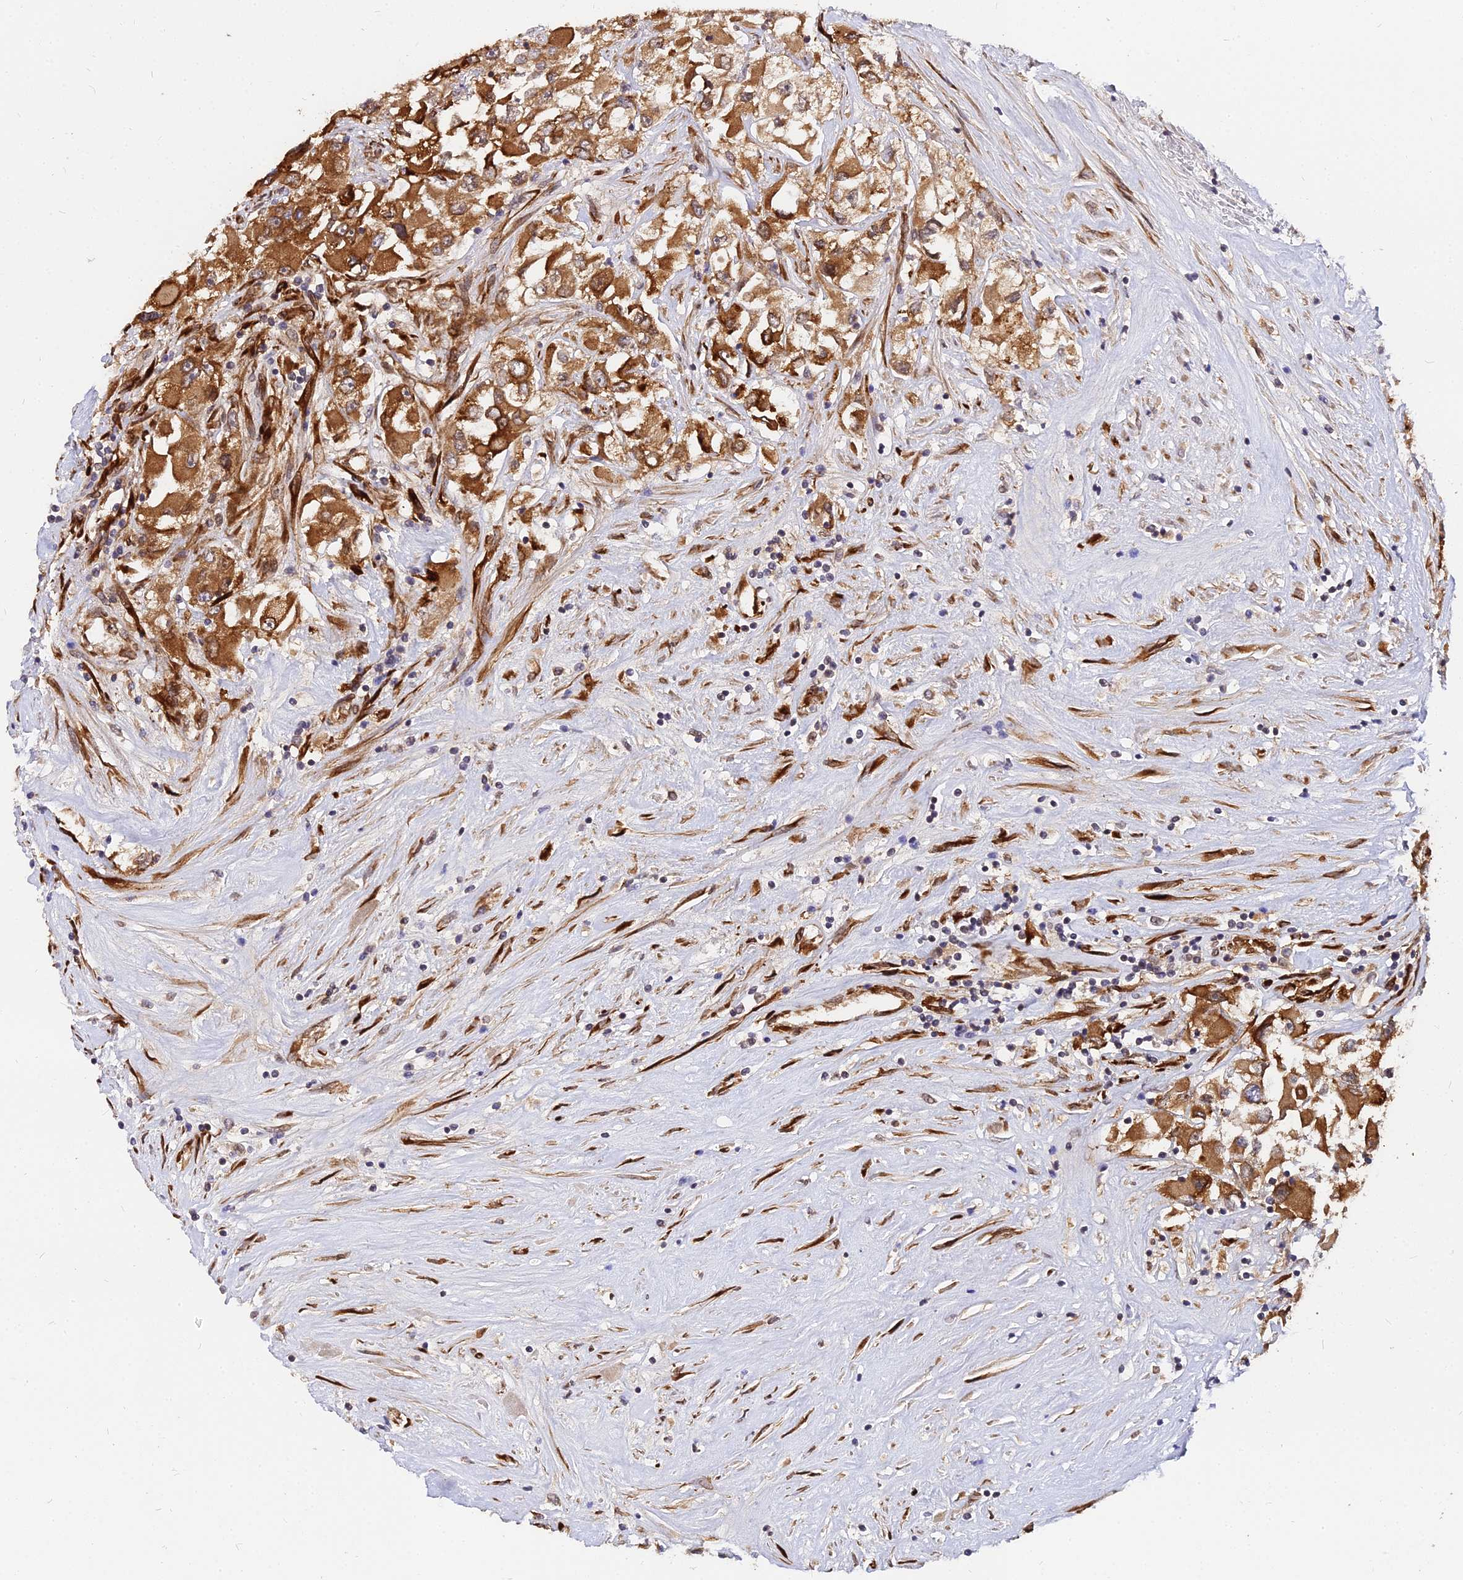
{"staining": {"intensity": "strong", "quantity": ">75%", "location": "cytoplasmic/membranous"}, "tissue": "renal cancer", "cell_type": "Tumor cells", "image_type": "cancer", "snomed": [{"axis": "morphology", "description": "Adenocarcinoma, NOS"}, {"axis": "topography", "description": "Kidney"}], "caption": "Renal cancer stained with DAB (3,3'-diaminobenzidine) immunohistochemistry (IHC) exhibits high levels of strong cytoplasmic/membranous staining in approximately >75% of tumor cells. (IHC, brightfield microscopy, high magnification).", "gene": "PDE4D", "patient": {"sex": "female", "age": 52}}